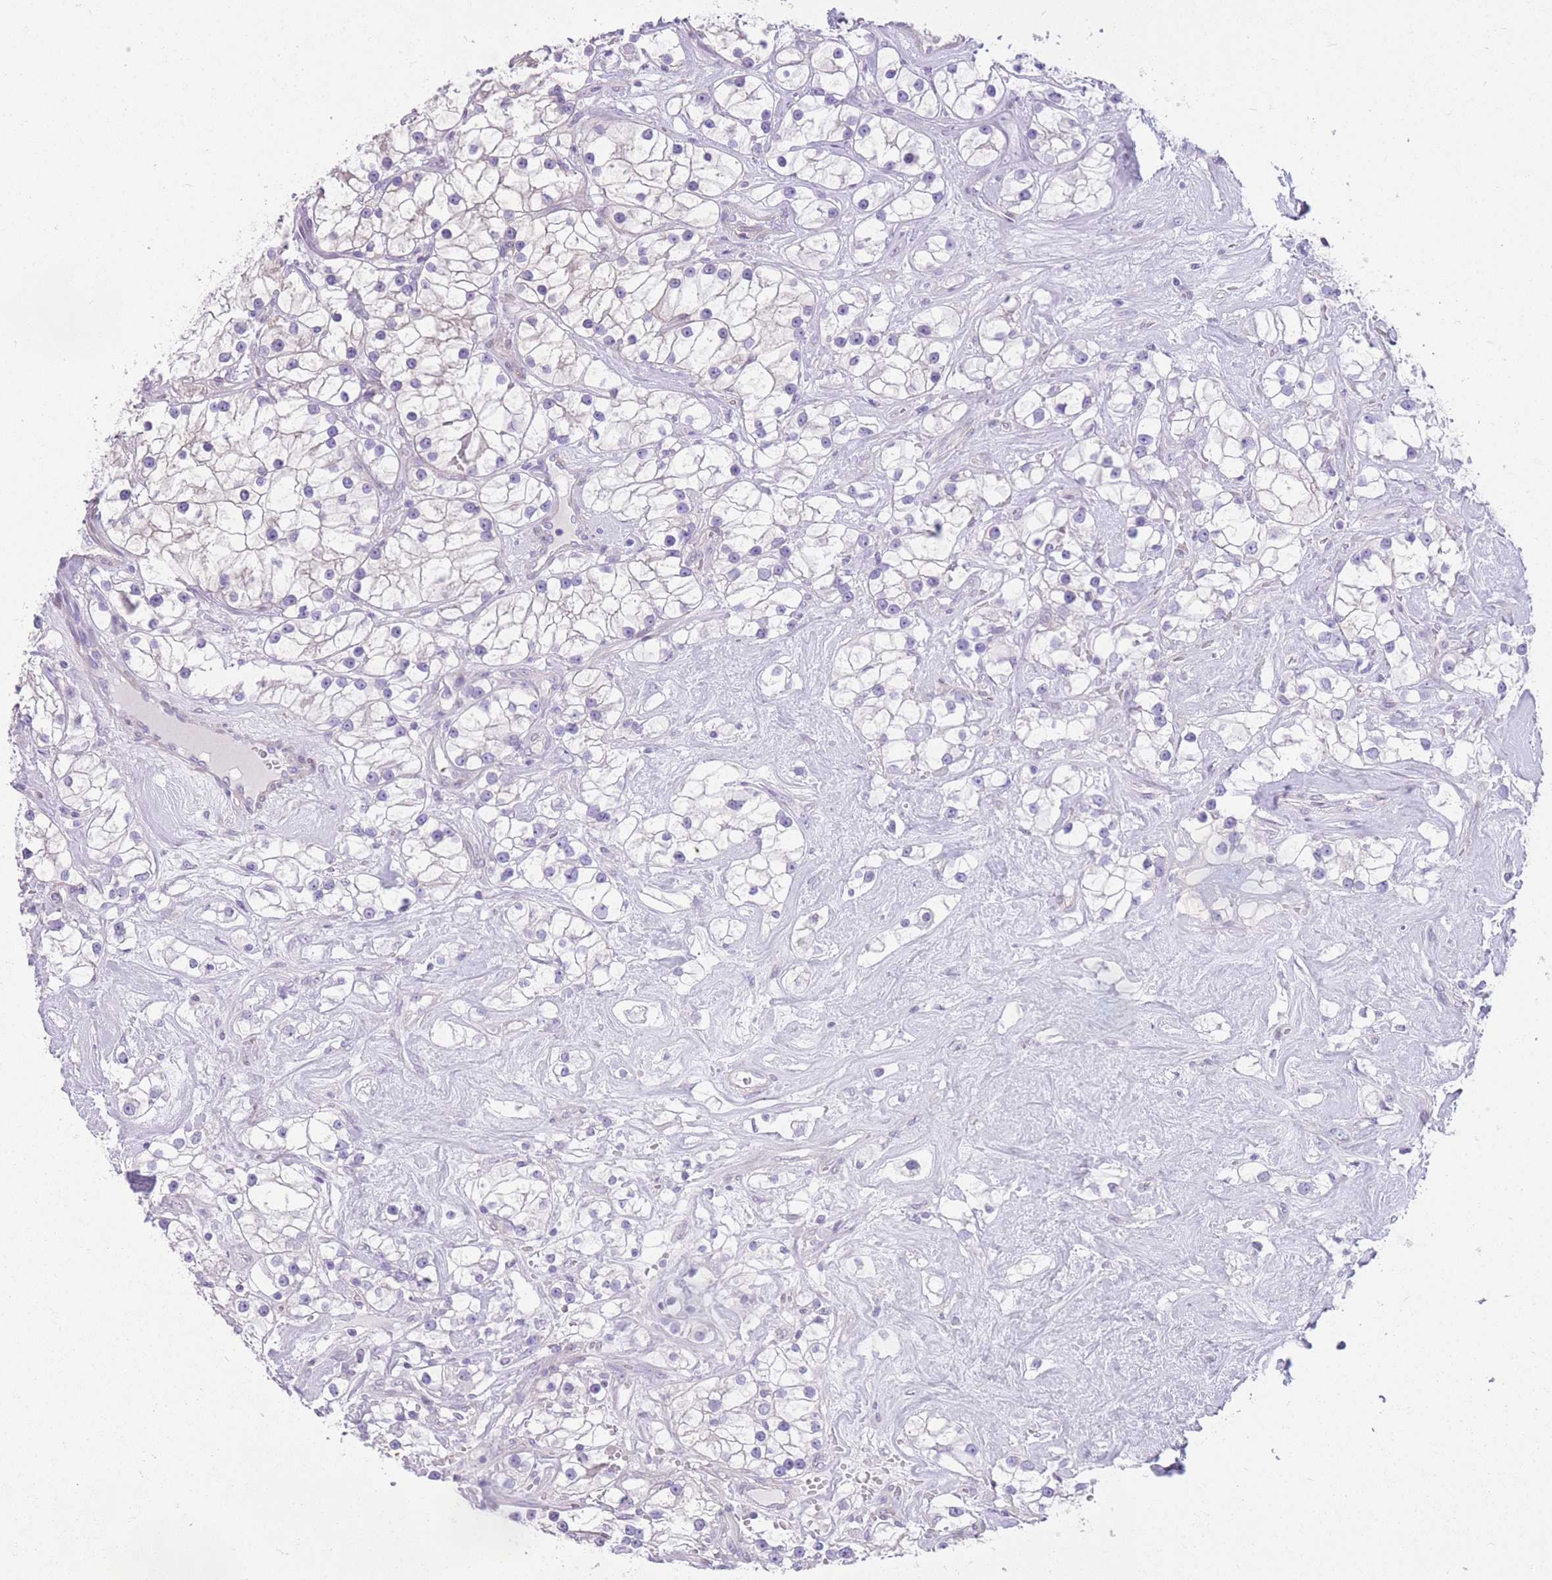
{"staining": {"intensity": "negative", "quantity": "none", "location": "none"}, "tissue": "renal cancer", "cell_type": "Tumor cells", "image_type": "cancer", "snomed": [{"axis": "morphology", "description": "Adenocarcinoma, NOS"}, {"axis": "topography", "description": "Kidney"}], "caption": "An image of adenocarcinoma (renal) stained for a protein shows no brown staining in tumor cells. (Immunohistochemistry, brightfield microscopy, high magnification).", "gene": "OR11H12", "patient": {"sex": "male", "age": 77}}